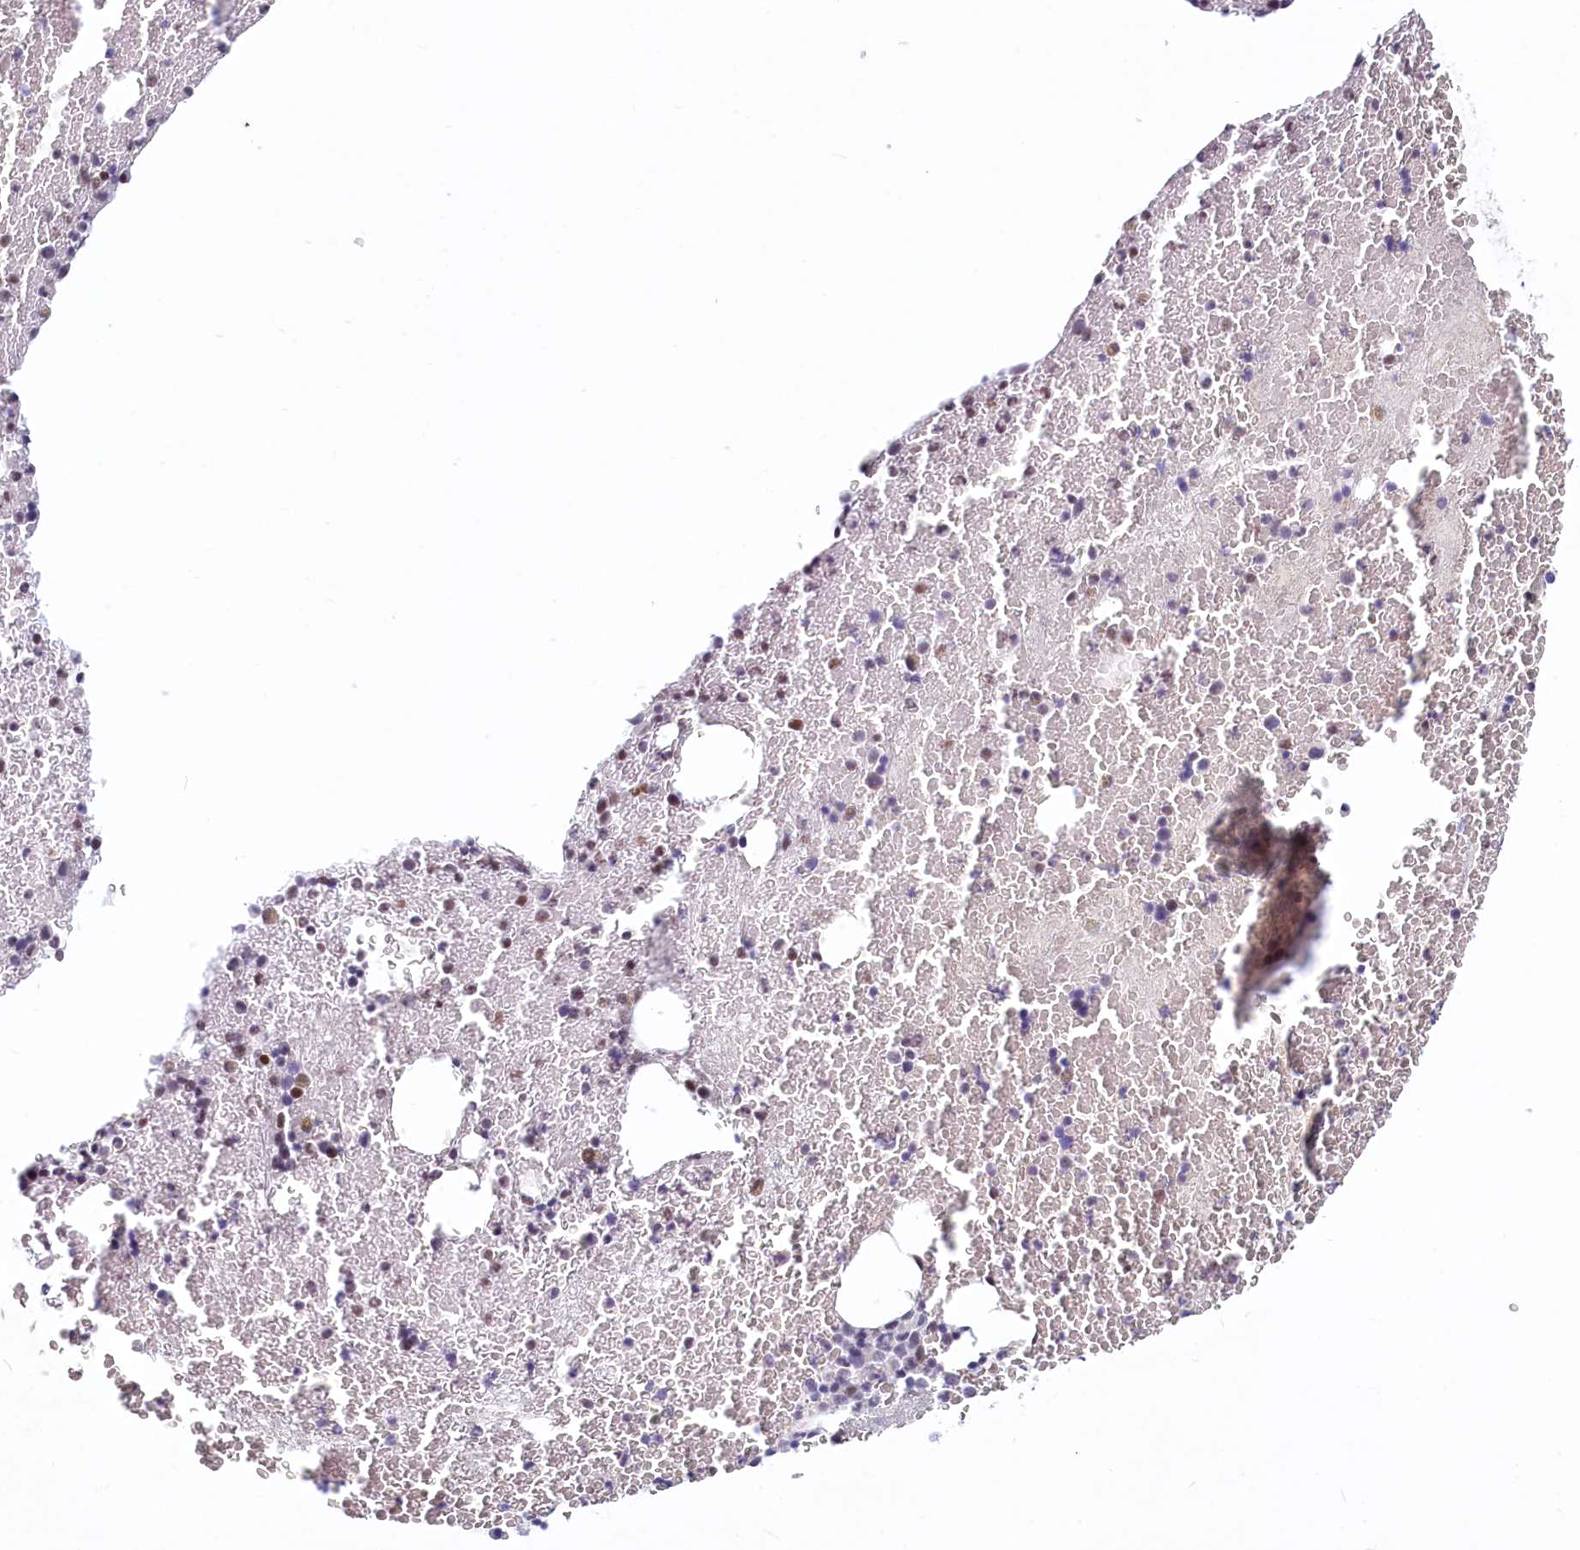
{"staining": {"intensity": "moderate", "quantity": "<25%", "location": "nuclear"}, "tissue": "bone marrow", "cell_type": "Hematopoietic cells", "image_type": "normal", "snomed": [{"axis": "morphology", "description": "Normal tissue, NOS"}, {"axis": "topography", "description": "Bone marrow"}], "caption": "Moderate nuclear staining for a protein is present in about <25% of hematopoietic cells of normal bone marrow using immunohistochemistry.", "gene": "PROCR", "patient": {"sex": "male", "age": 36}}